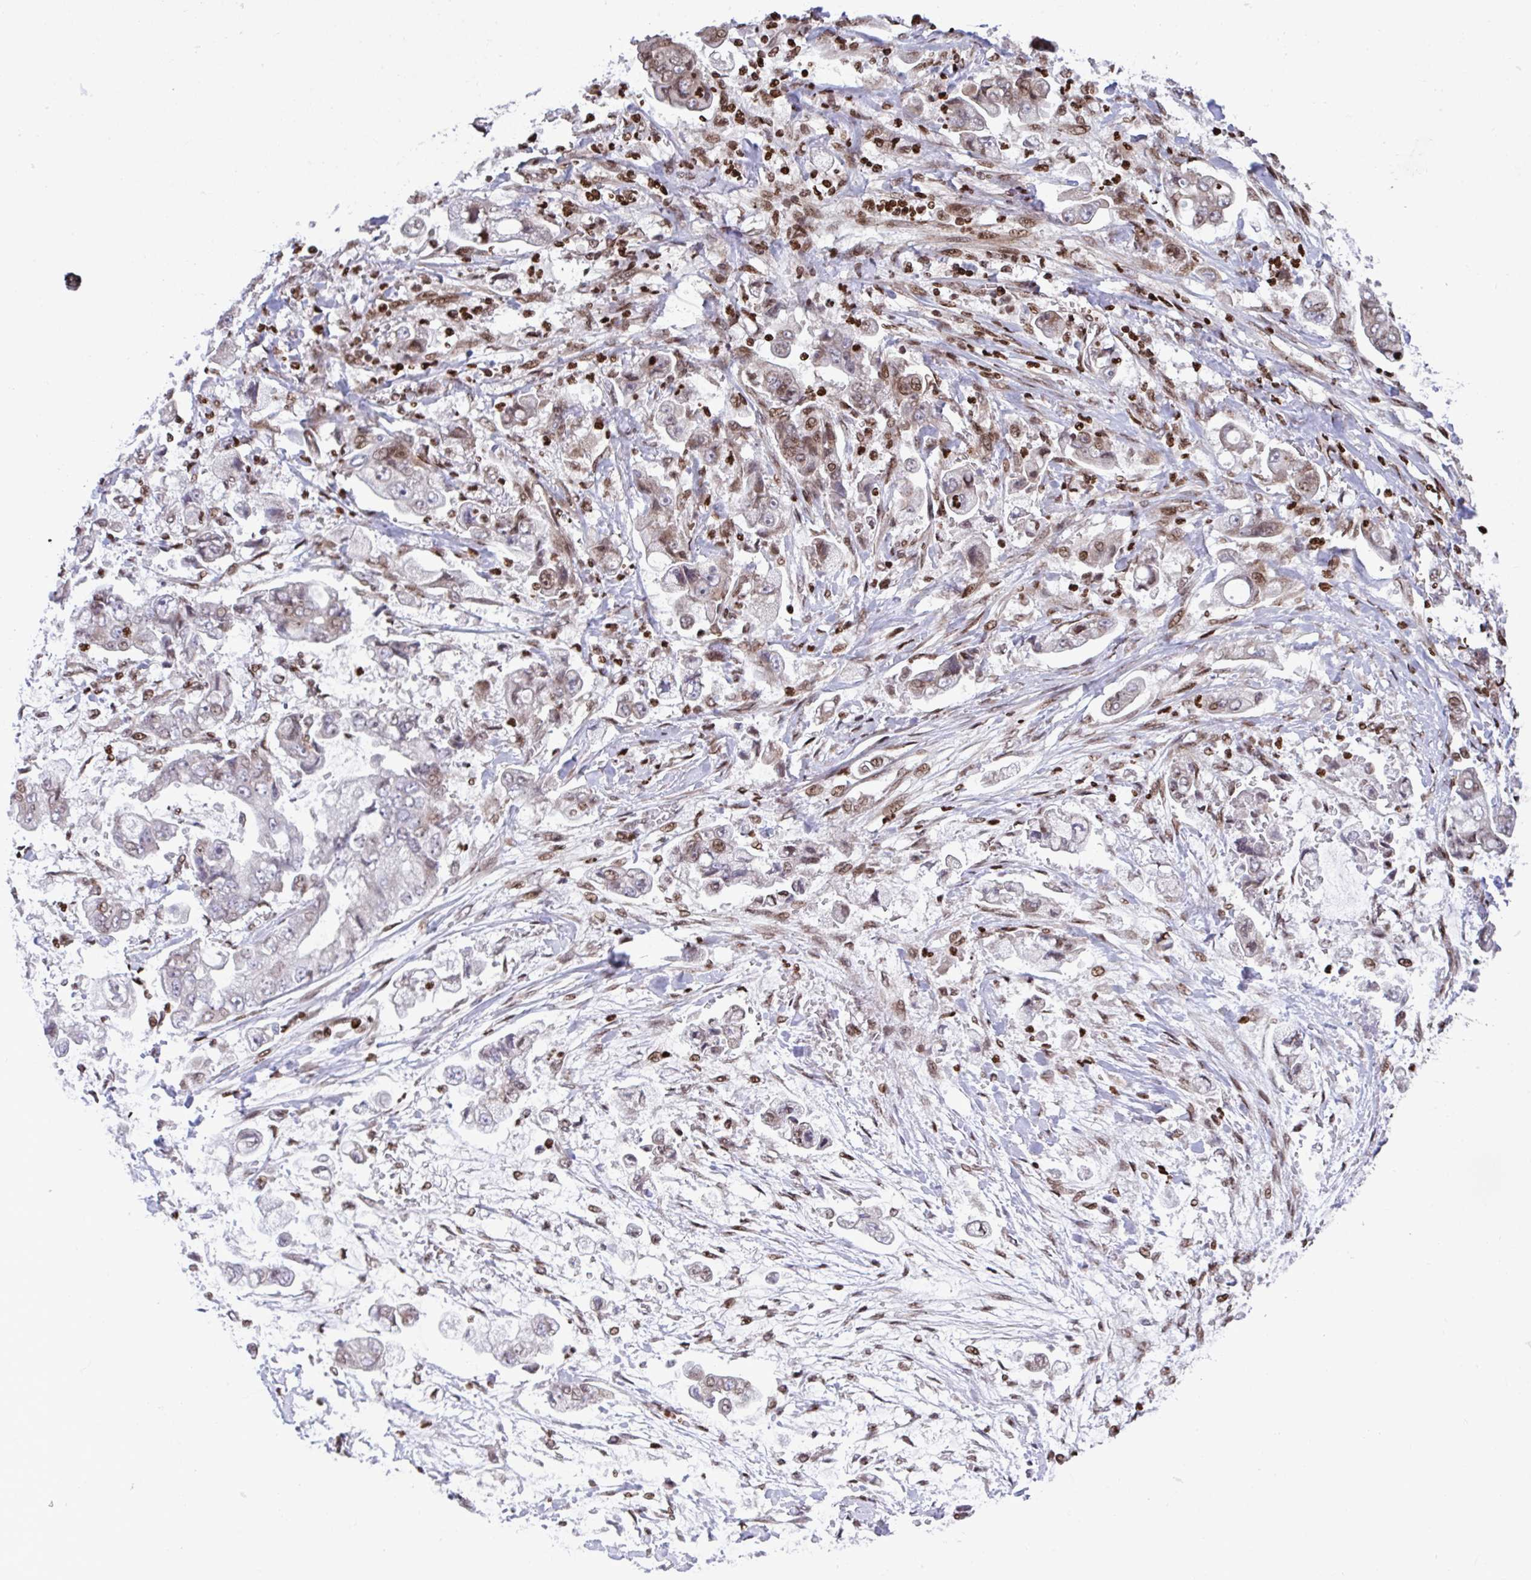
{"staining": {"intensity": "moderate", "quantity": ">75%", "location": "nuclear"}, "tissue": "stomach cancer", "cell_type": "Tumor cells", "image_type": "cancer", "snomed": [{"axis": "morphology", "description": "Adenocarcinoma, NOS"}, {"axis": "topography", "description": "Stomach"}], "caption": "A medium amount of moderate nuclear positivity is appreciated in approximately >75% of tumor cells in stomach cancer tissue.", "gene": "RAPGEF5", "patient": {"sex": "male", "age": 62}}